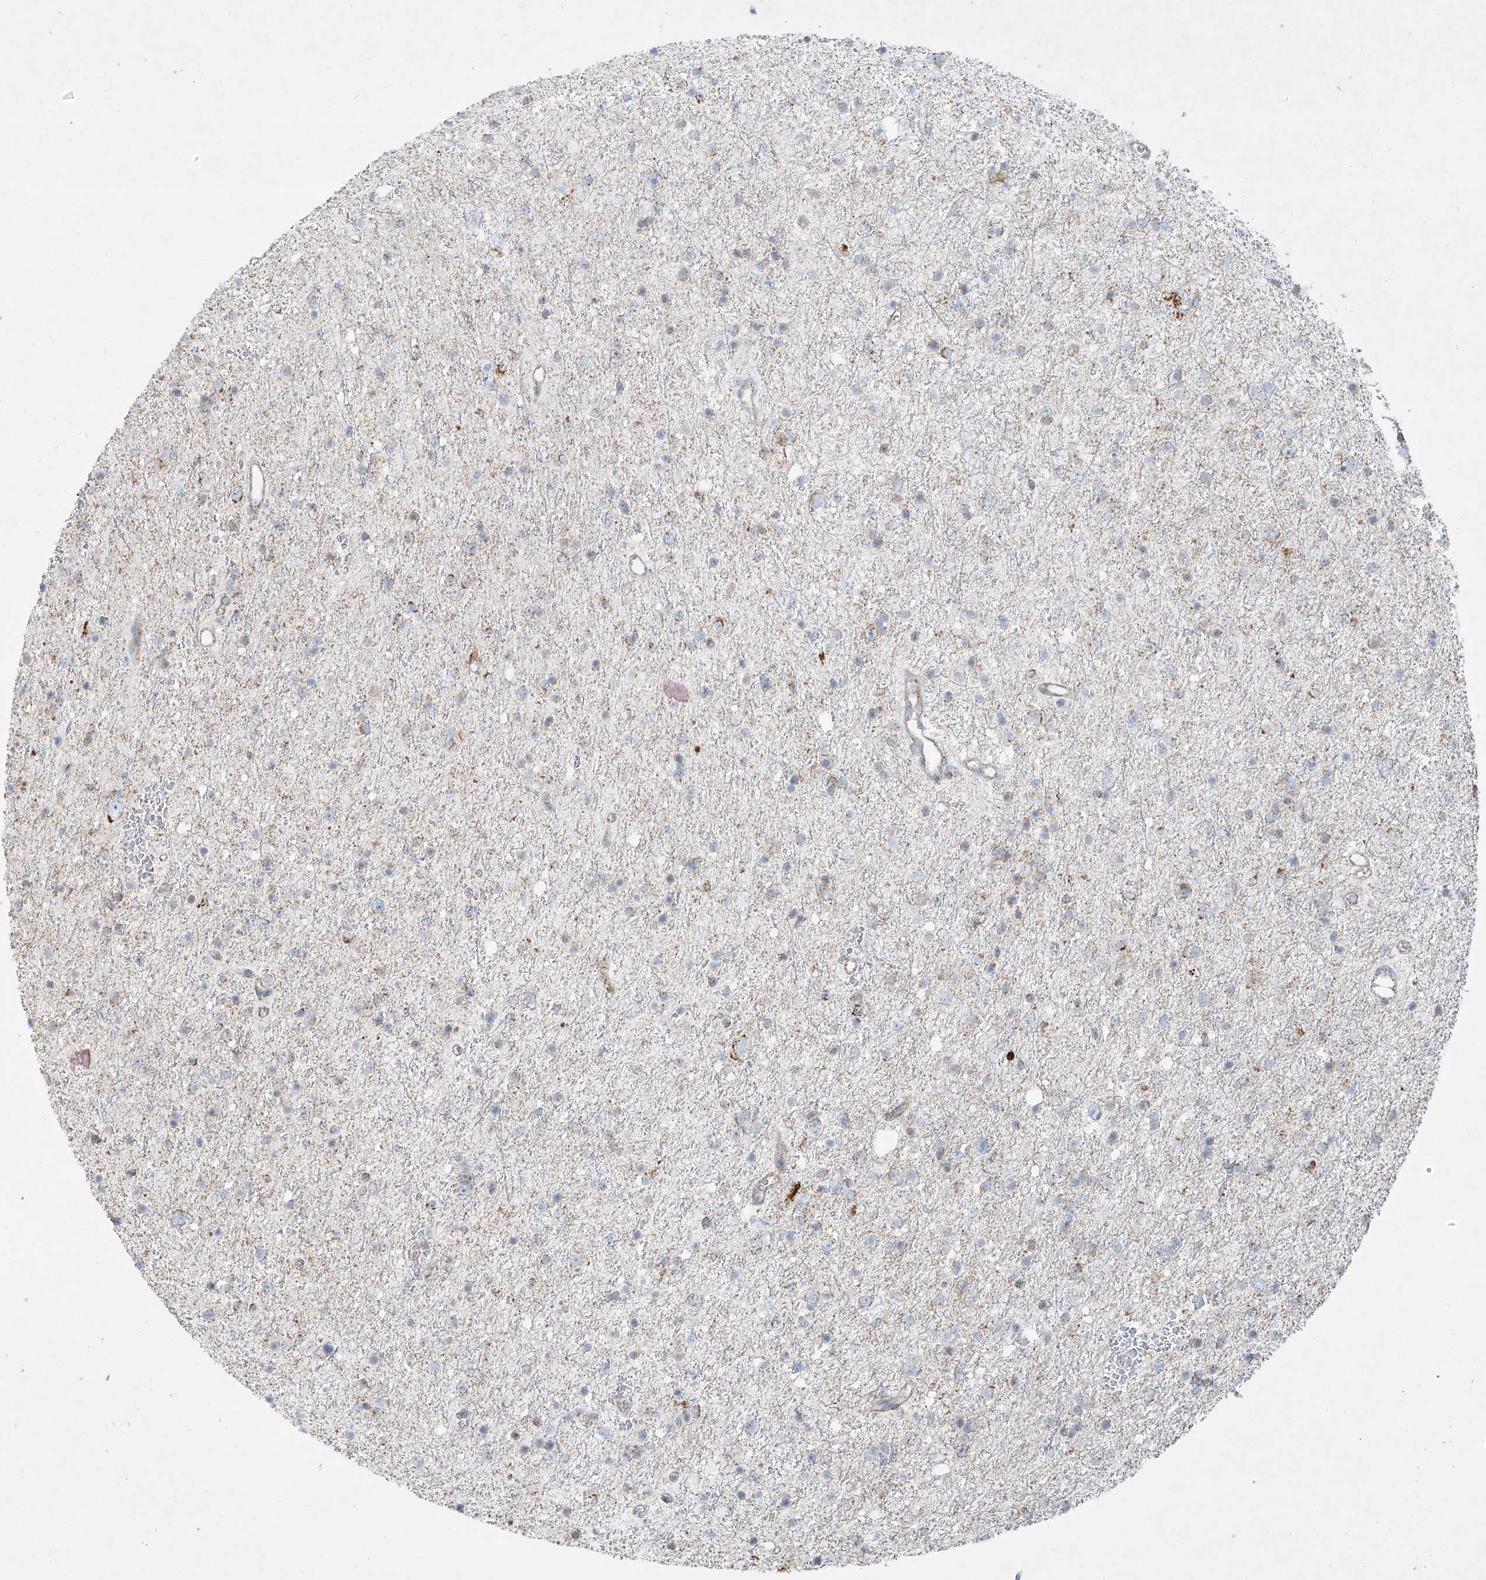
{"staining": {"intensity": "negative", "quantity": "none", "location": "none"}, "tissue": "glioma", "cell_type": "Tumor cells", "image_type": "cancer", "snomed": [{"axis": "morphology", "description": "Glioma, malignant, Low grade"}, {"axis": "topography", "description": "Brain"}], "caption": "Tumor cells show no significant protein expression in glioma.", "gene": "SMDT1", "patient": {"sex": "female", "age": 37}}